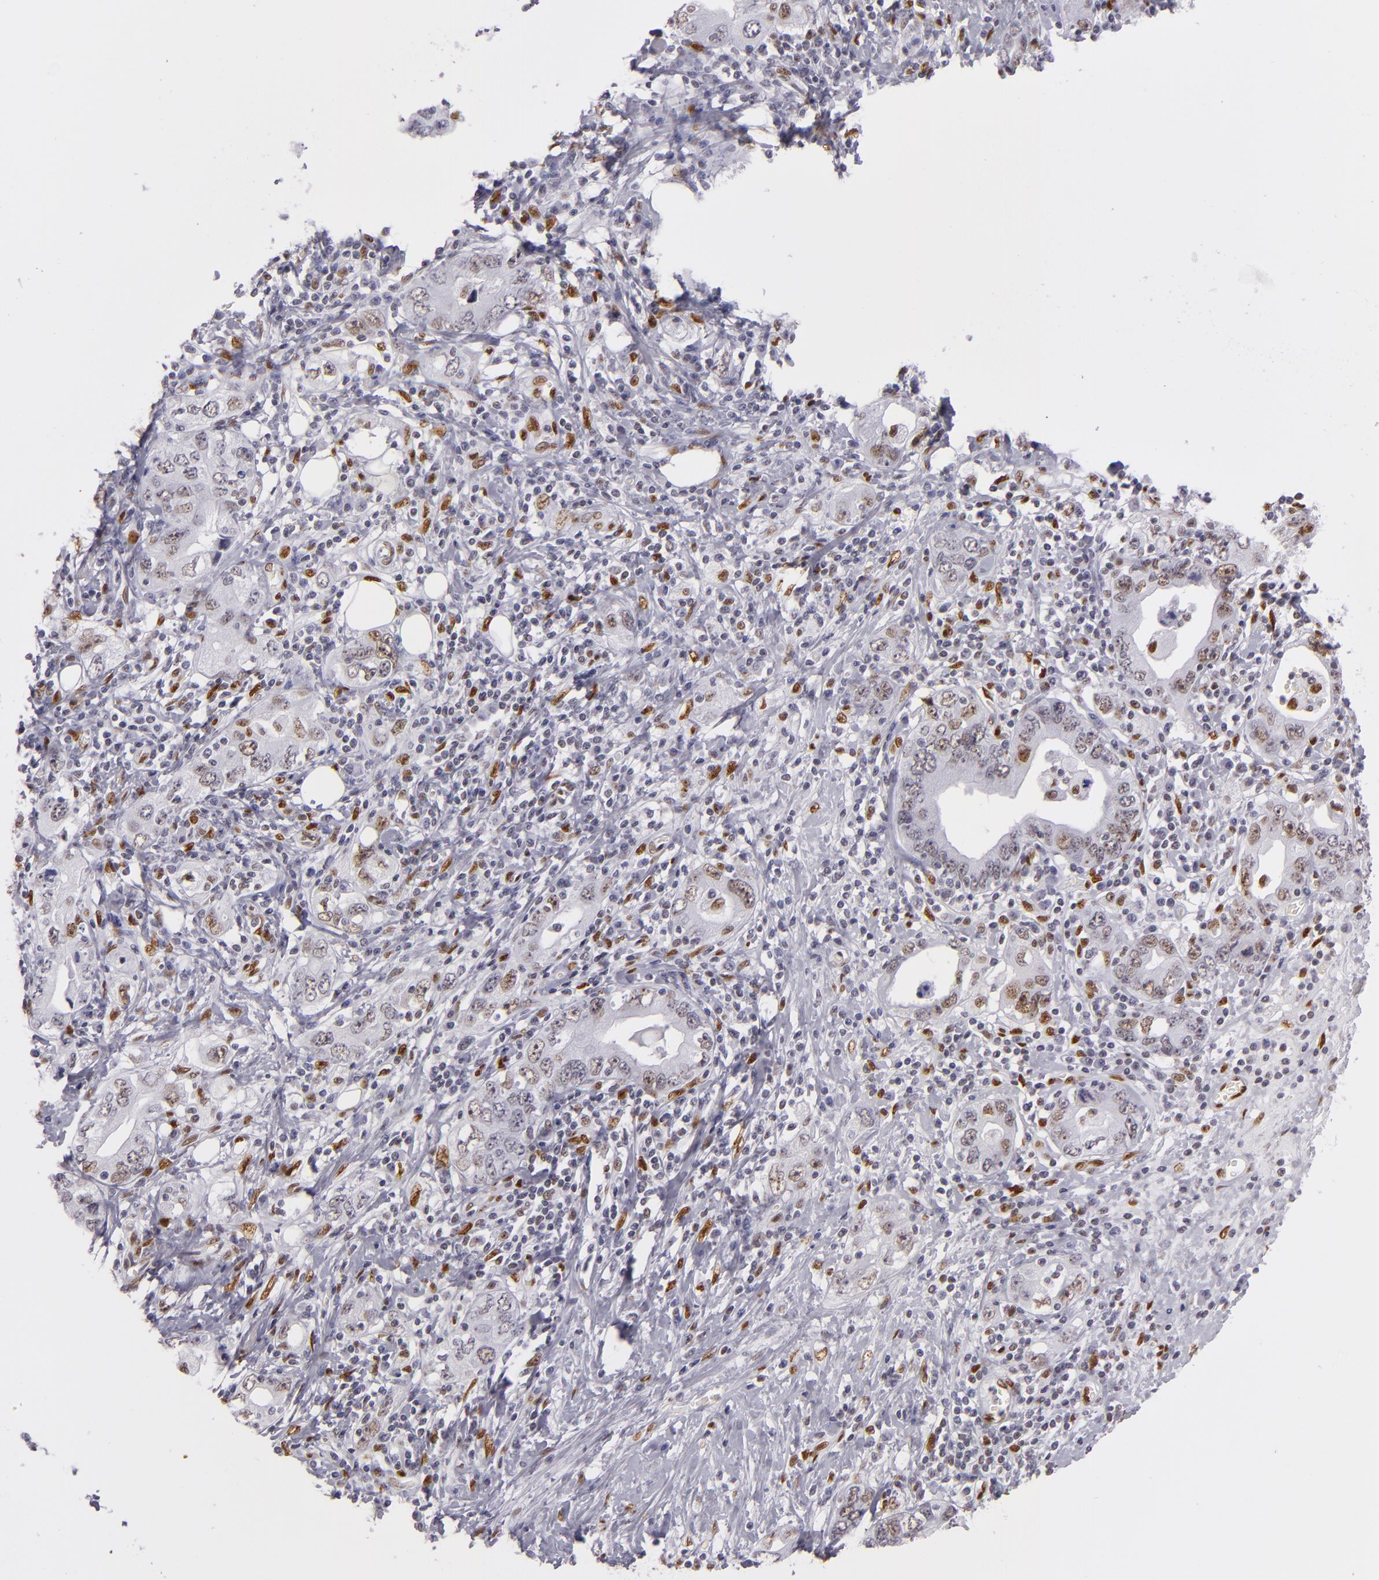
{"staining": {"intensity": "moderate", "quantity": "25%-75%", "location": "nuclear"}, "tissue": "stomach cancer", "cell_type": "Tumor cells", "image_type": "cancer", "snomed": [{"axis": "morphology", "description": "Adenocarcinoma, NOS"}, {"axis": "topography", "description": "Stomach, lower"}], "caption": "A micrograph of human stomach cancer (adenocarcinoma) stained for a protein exhibits moderate nuclear brown staining in tumor cells.", "gene": "TOP3A", "patient": {"sex": "female", "age": 93}}